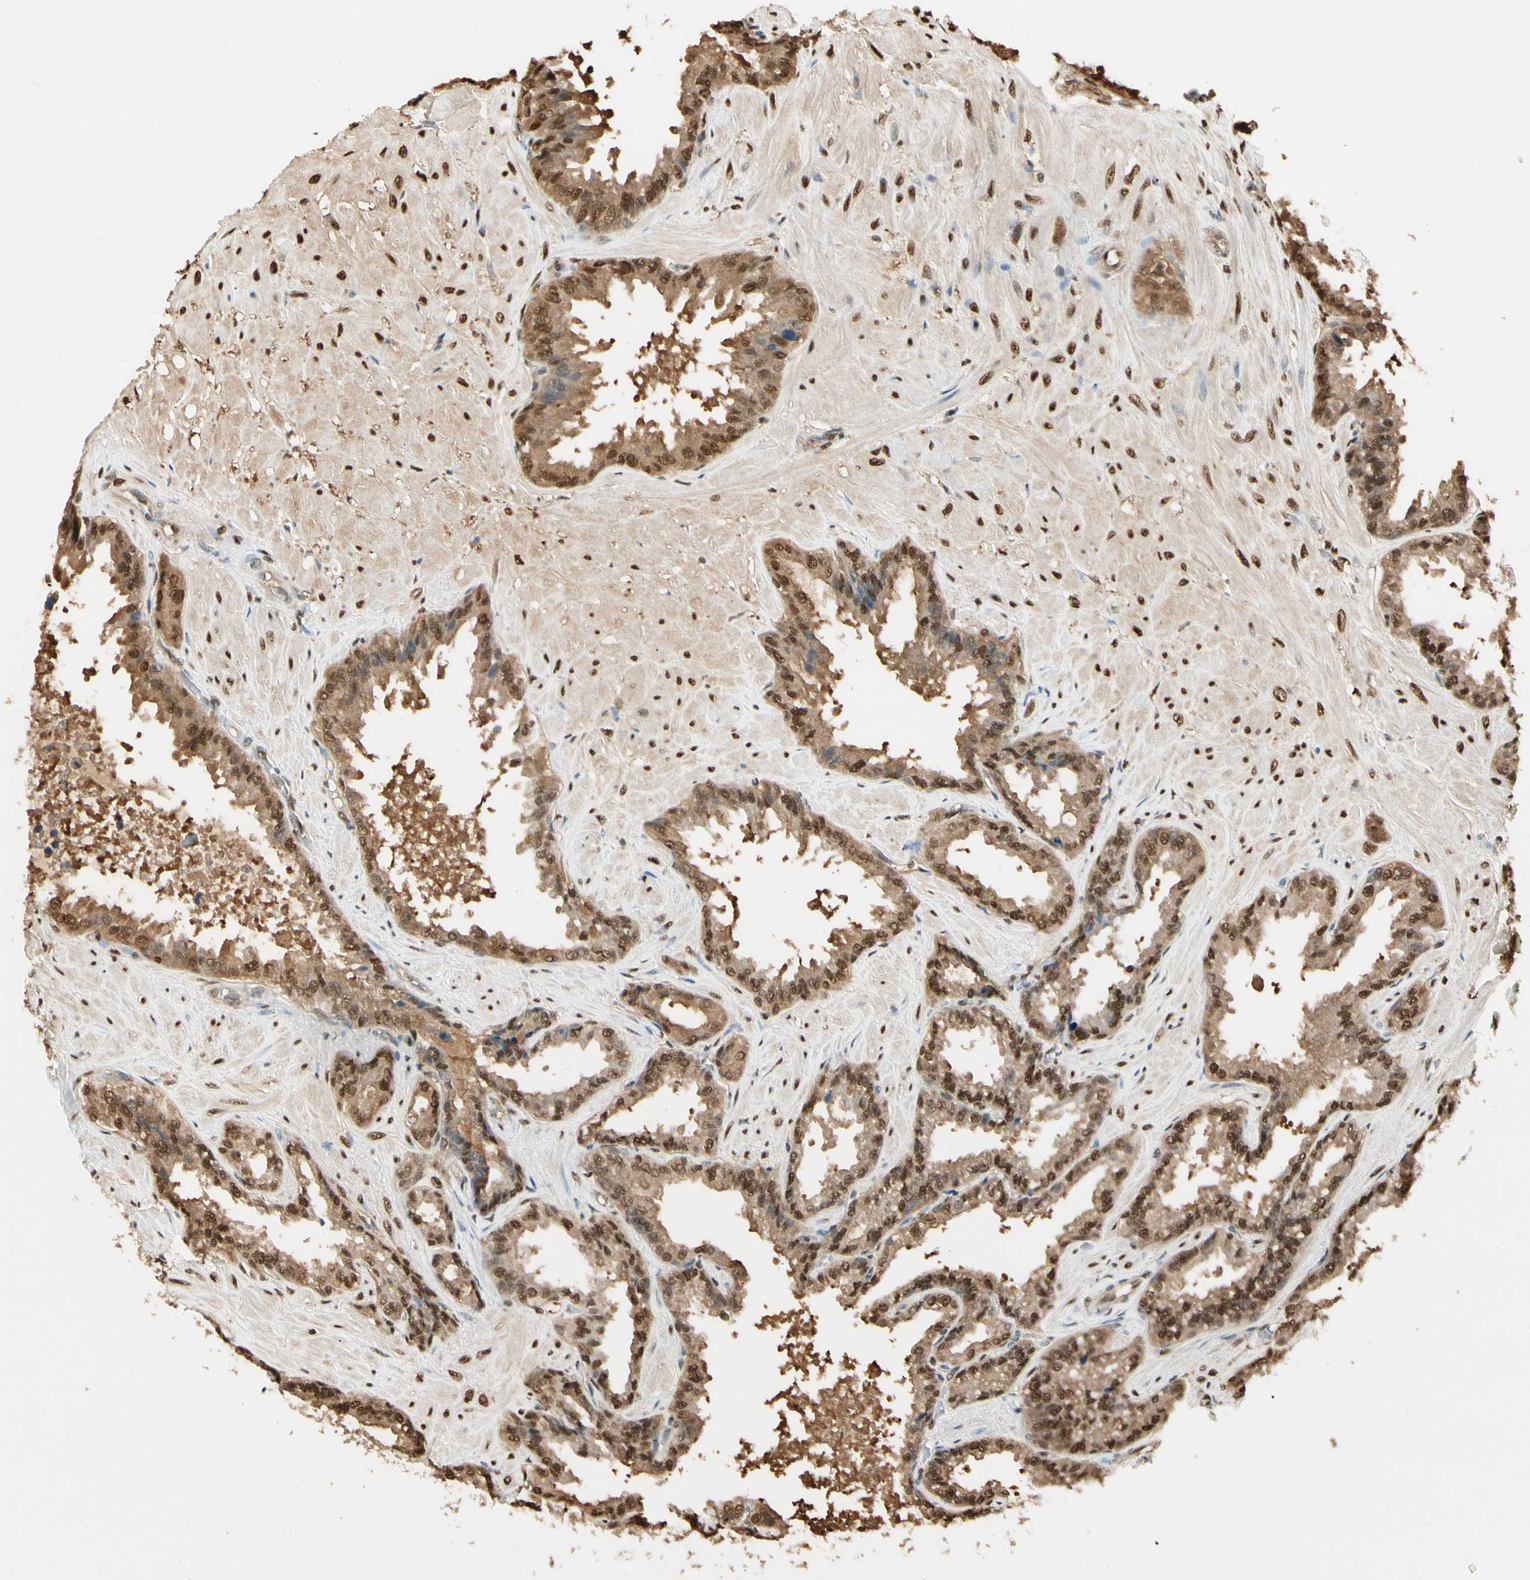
{"staining": {"intensity": "moderate", "quantity": ">75%", "location": "cytoplasmic/membranous,nuclear"}, "tissue": "seminal vesicle", "cell_type": "Glandular cells", "image_type": "normal", "snomed": [{"axis": "morphology", "description": "Normal tissue, NOS"}, {"axis": "topography", "description": "Seminal veicle"}], "caption": "Protein analysis of unremarkable seminal vesicle displays moderate cytoplasmic/membranous,nuclear expression in approximately >75% of glandular cells.", "gene": "PNCK", "patient": {"sex": "male", "age": 46}}